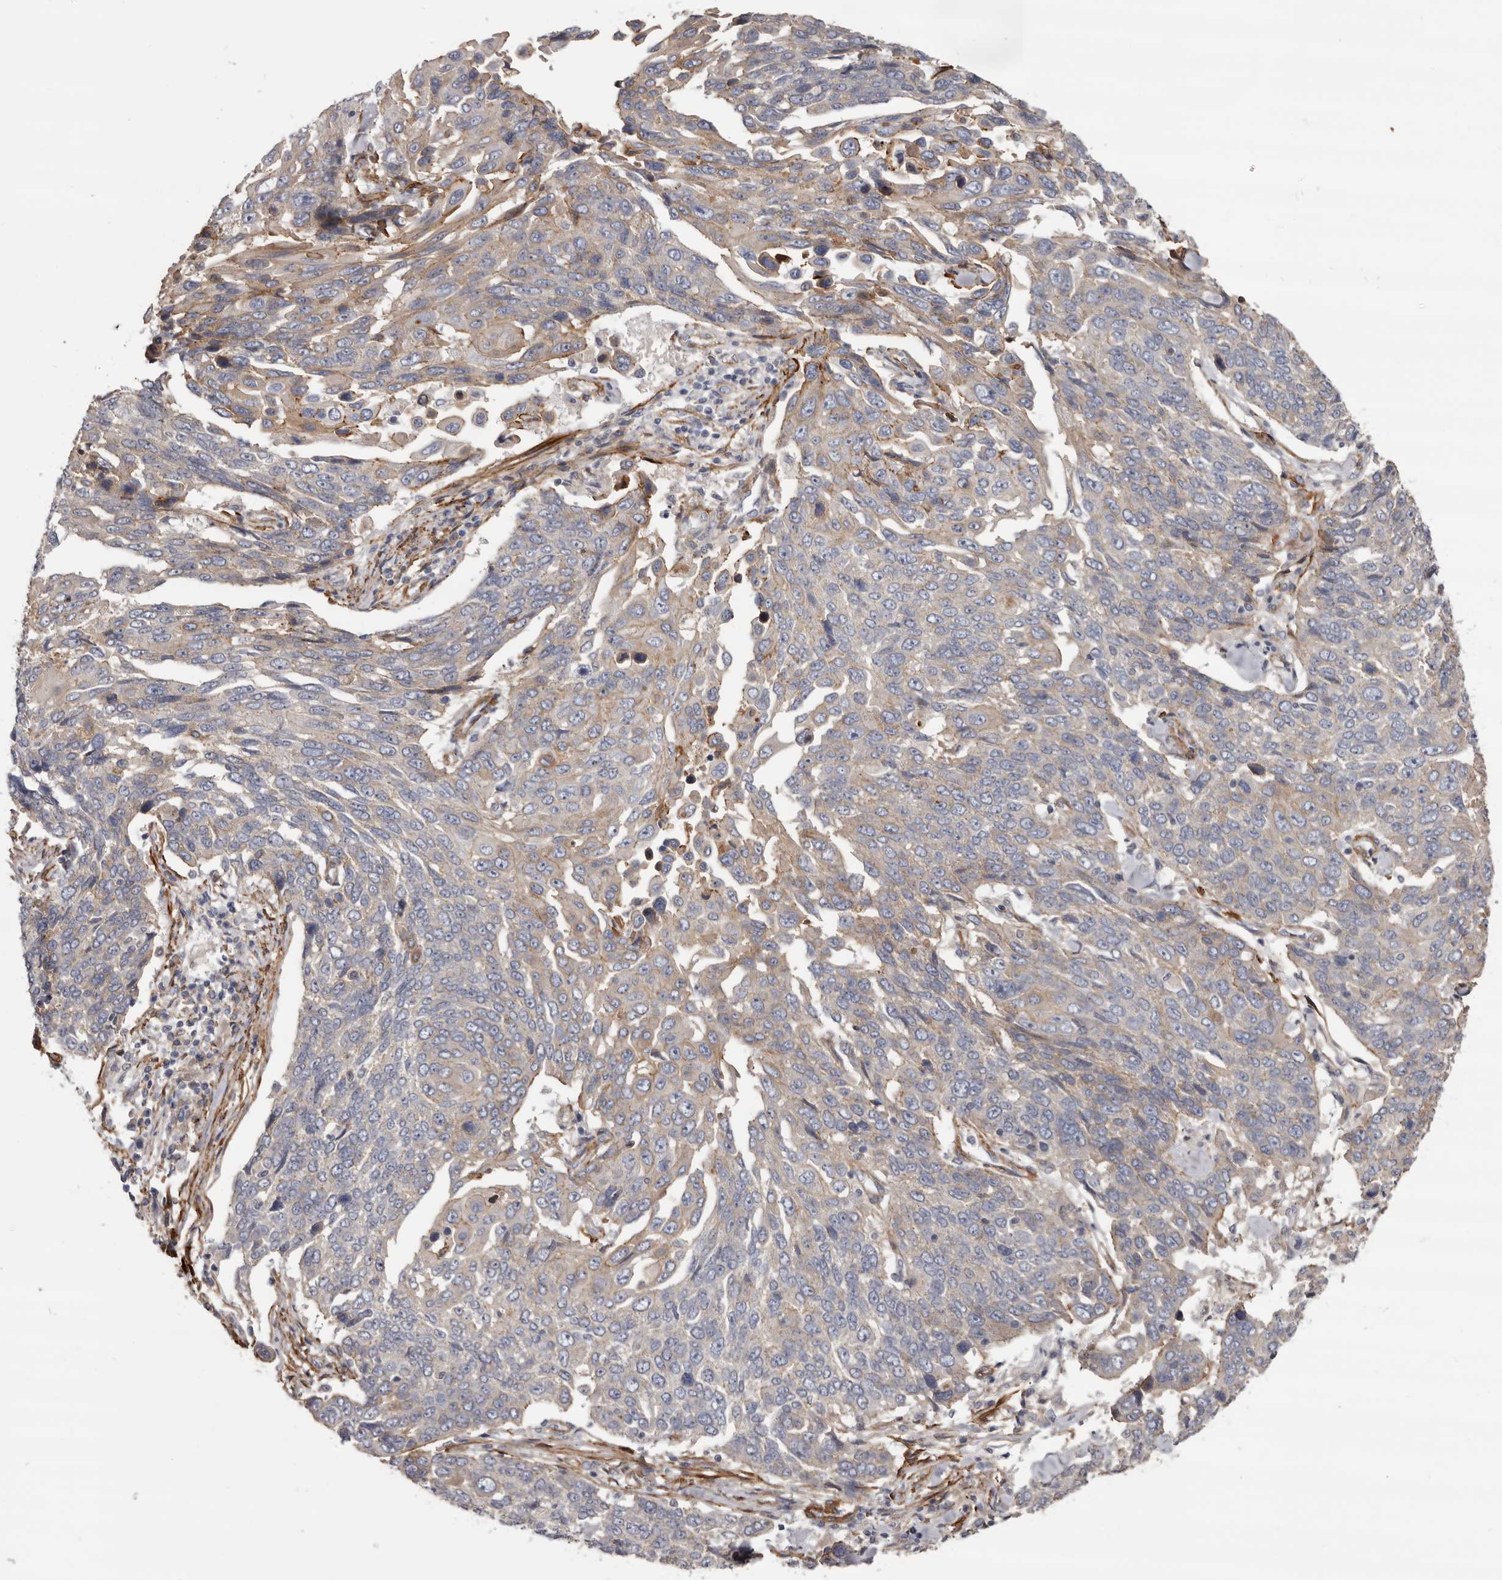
{"staining": {"intensity": "moderate", "quantity": "<25%", "location": "cytoplasmic/membranous"}, "tissue": "lung cancer", "cell_type": "Tumor cells", "image_type": "cancer", "snomed": [{"axis": "morphology", "description": "Squamous cell carcinoma, NOS"}, {"axis": "topography", "description": "Lung"}], "caption": "Human lung cancer stained for a protein (brown) demonstrates moderate cytoplasmic/membranous positive expression in approximately <25% of tumor cells.", "gene": "CGN", "patient": {"sex": "male", "age": 66}}